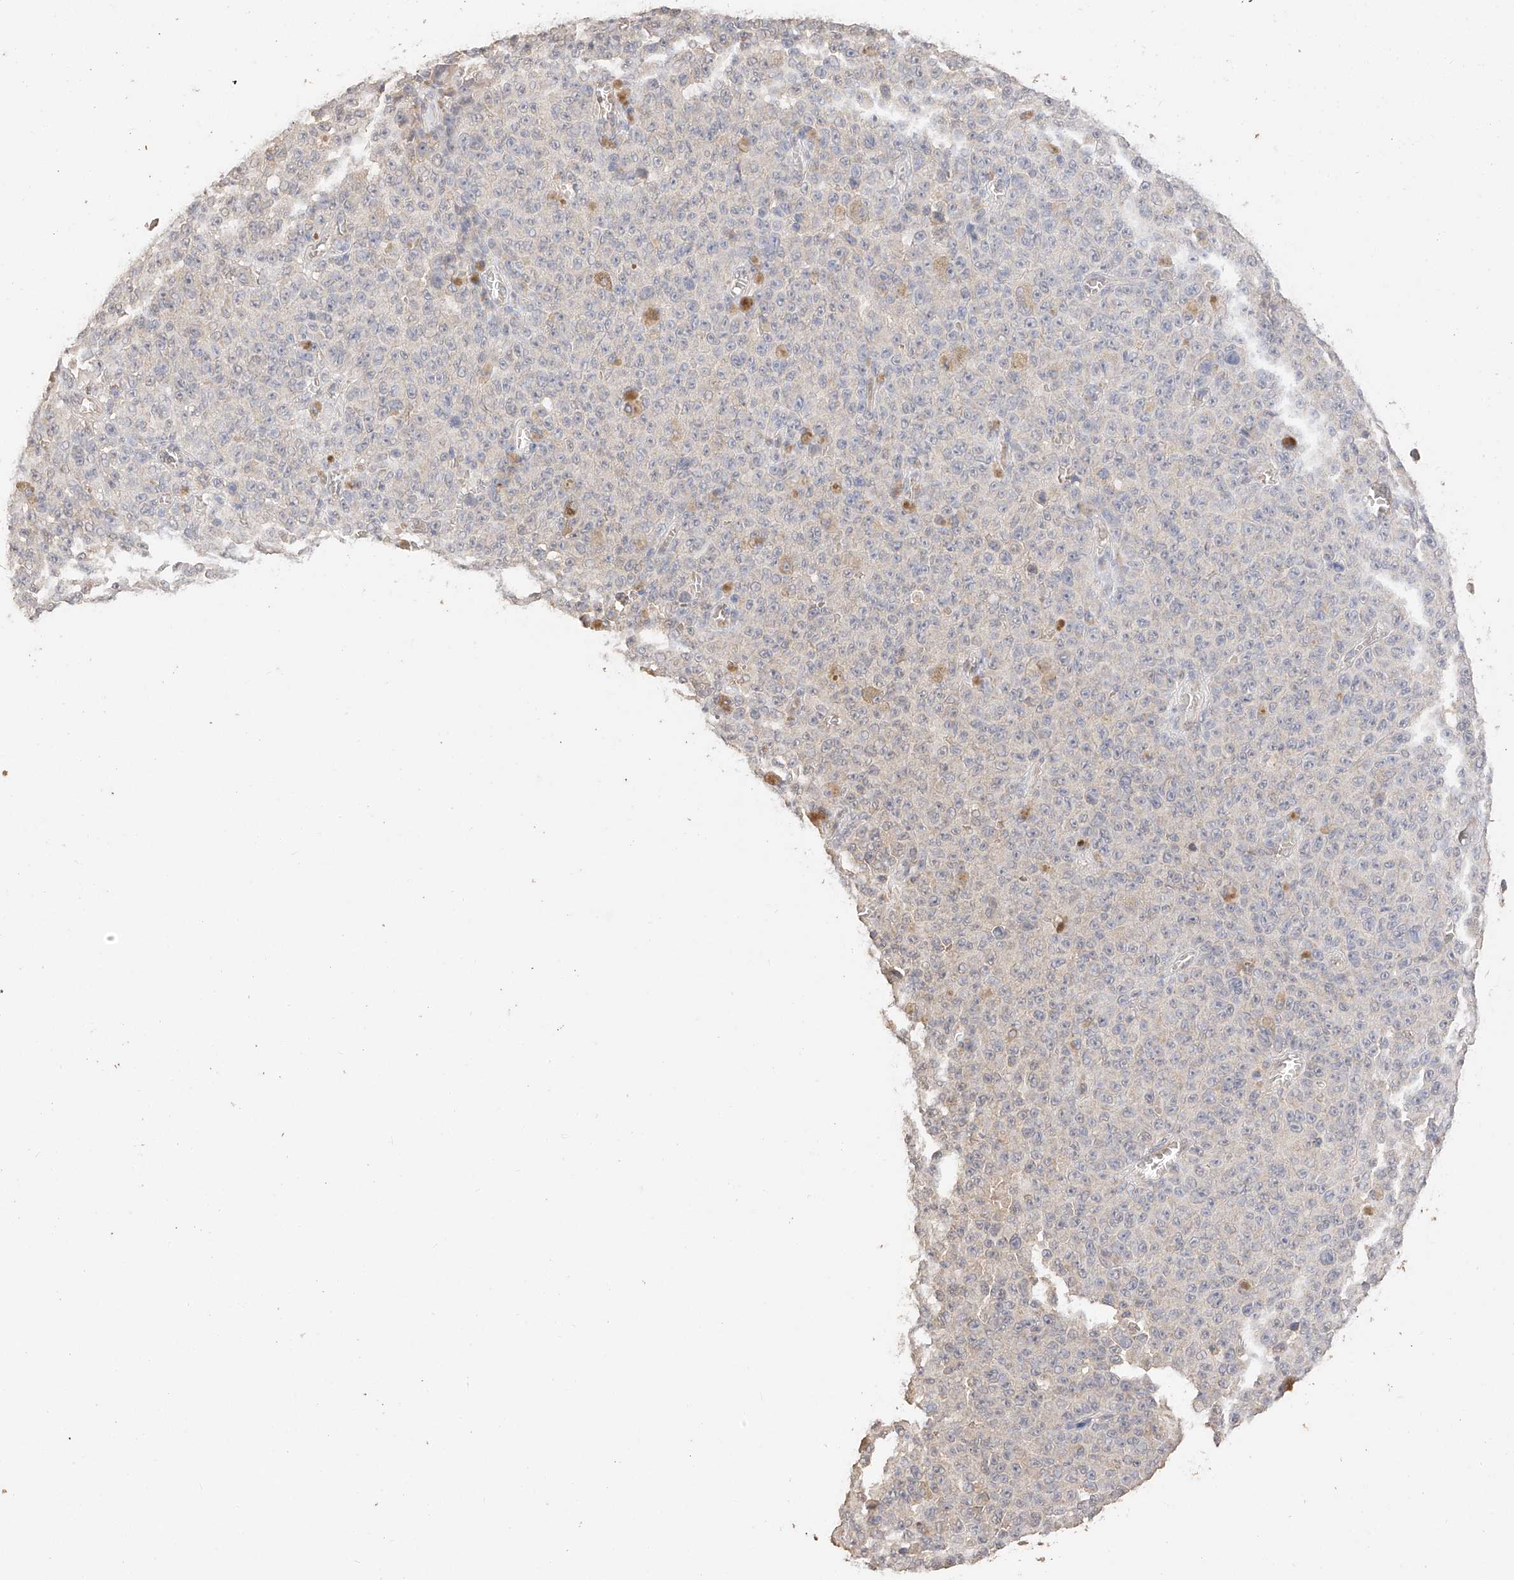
{"staining": {"intensity": "negative", "quantity": "none", "location": "none"}, "tissue": "melanoma", "cell_type": "Tumor cells", "image_type": "cancer", "snomed": [{"axis": "morphology", "description": "Malignant melanoma, NOS"}, {"axis": "topography", "description": "Skin"}], "caption": "High magnification brightfield microscopy of melanoma stained with DAB (brown) and counterstained with hematoxylin (blue): tumor cells show no significant positivity. Nuclei are stained in blue.", "gene": "IL22RA2", "patient": {"sex": "female", "age": 82}}